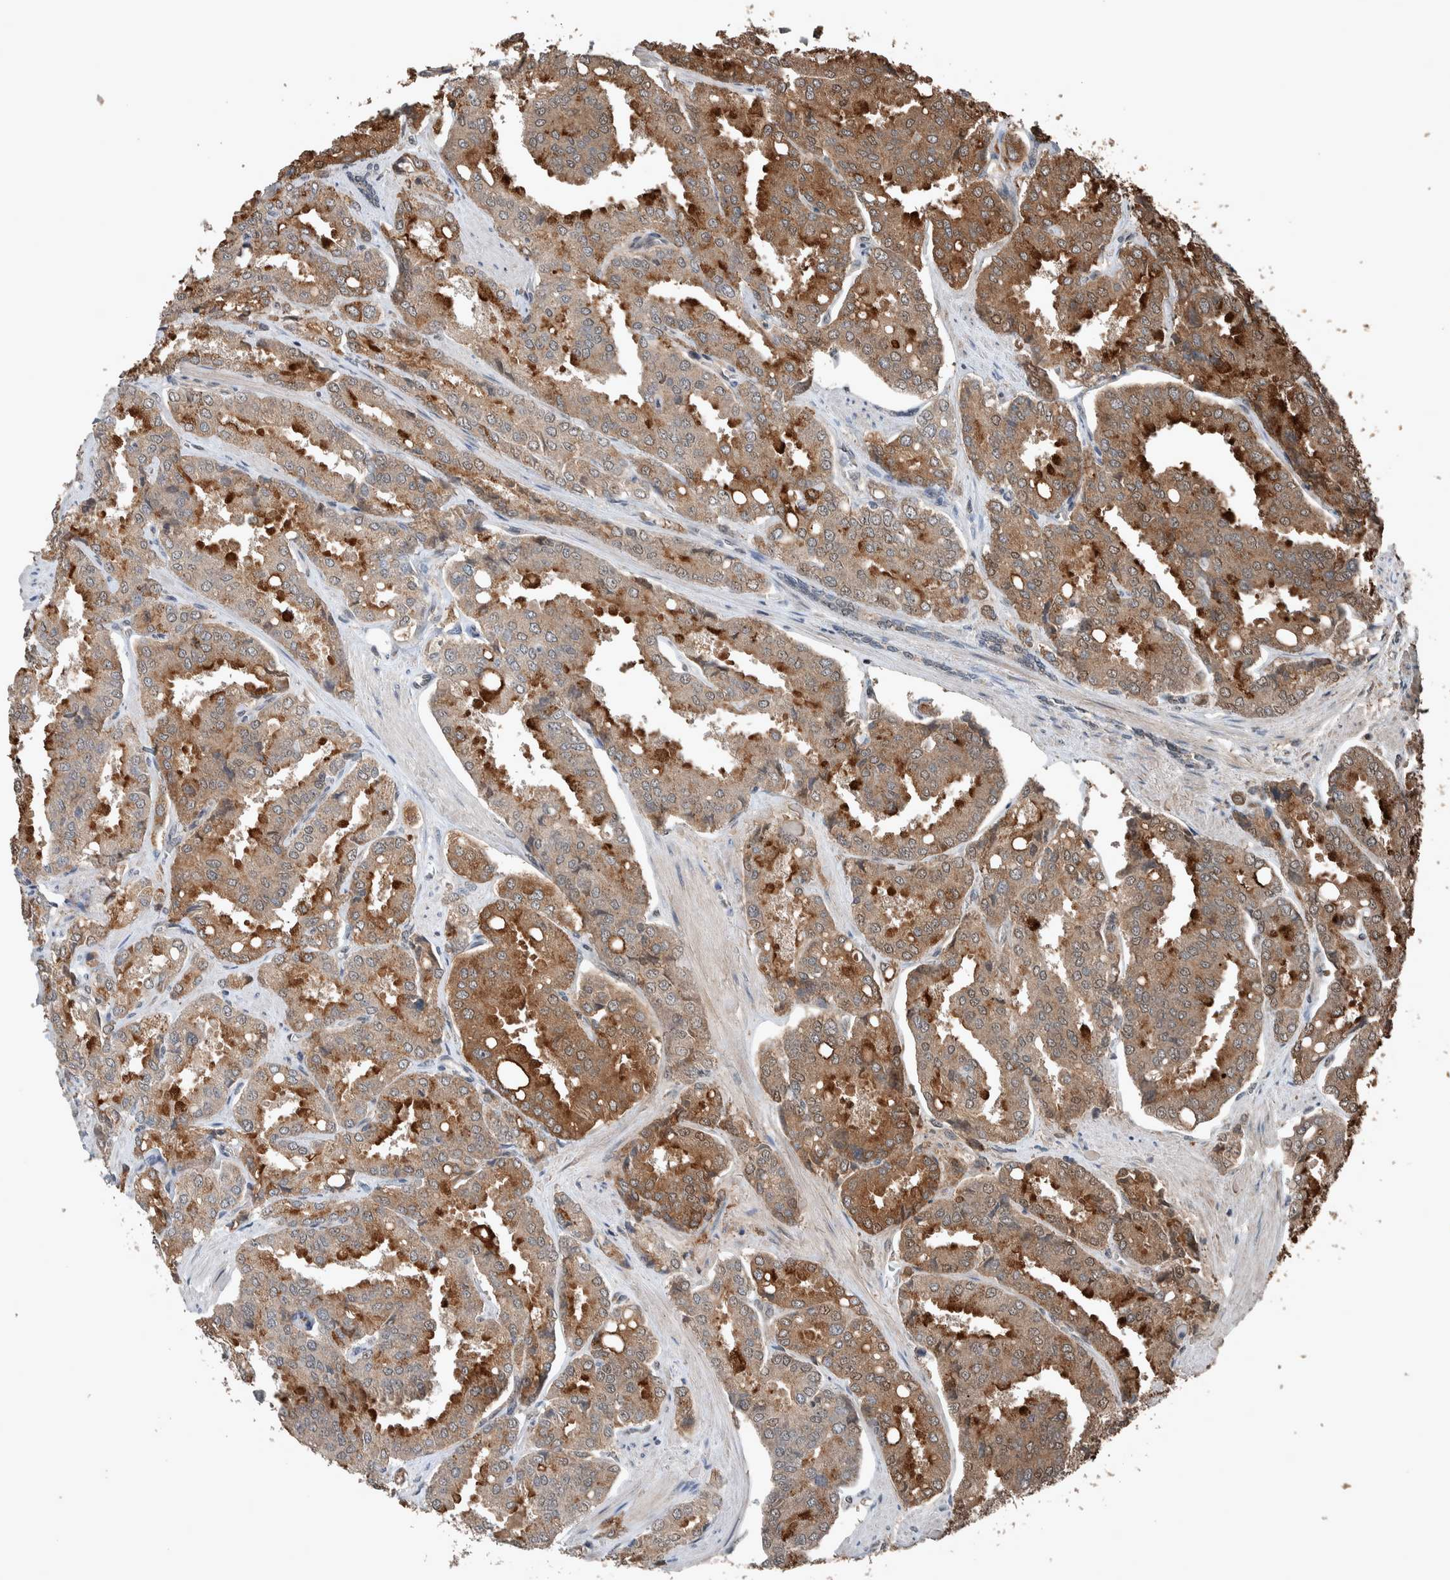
{"staining": {"intensity": "strong", "quantity": "25%-75%", "location": "cytoplasmic/membranous"}, "tissue": "prostate cancer", "cell_type": "Tumor cells", "image_type": "cancer", "snomed": [{"axis": "morphology", "description": "Adenocarcinoma, High grade"}, {"axis": "topography", "description": "Prostate"}], "caption": "Brown immunohistochemical staining in prostate adenocarcinoma (high-grade) exhibits strong cytoplasmic/membranous staining in approximately 25%-75% of tumor cells.", "gene": "MYO1E", "patient": {"sex": "male", "age": 50}}